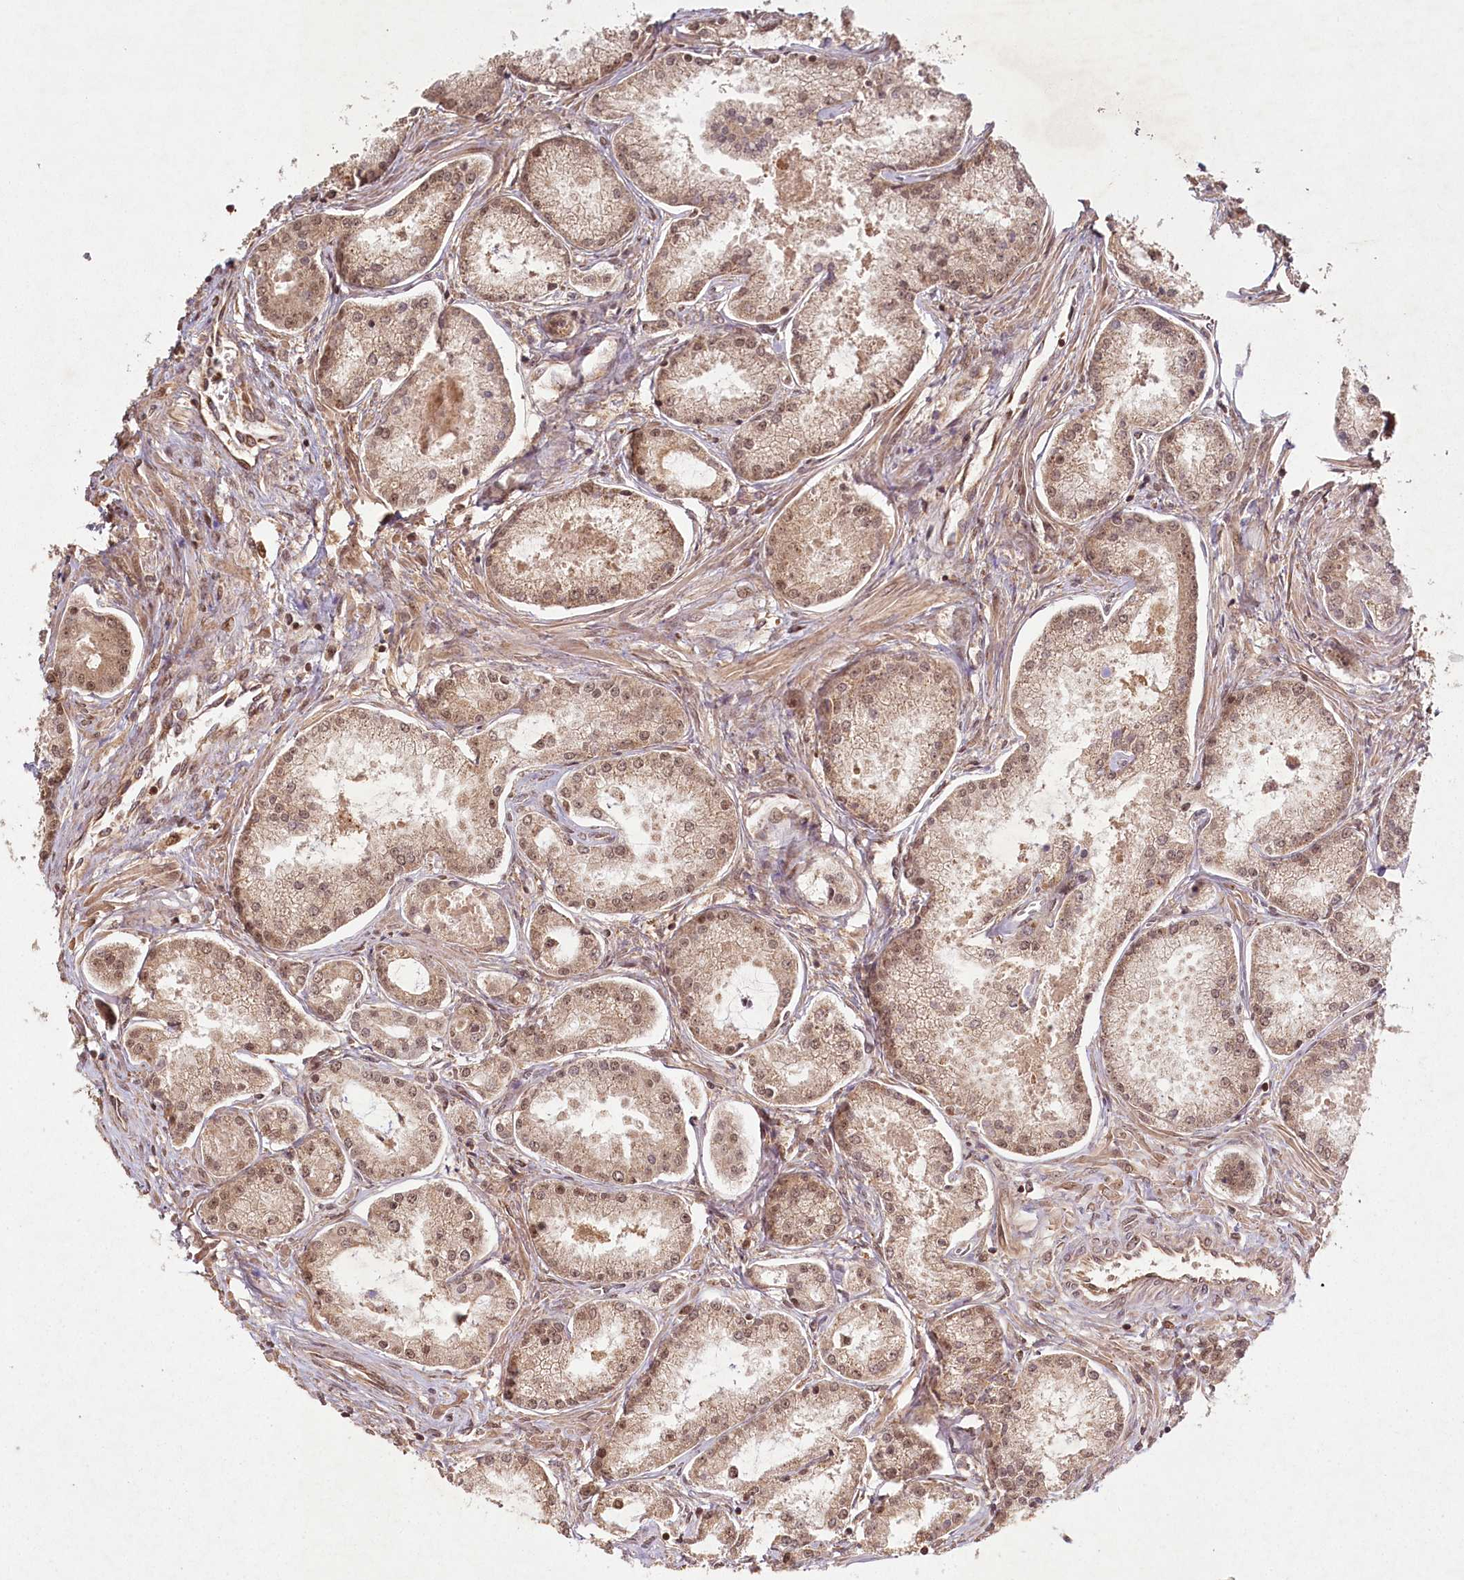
{"staining": {"intensity": "weak", "quantity": ">75%", "location": "cytoplasmic/membranous,nuclear"}, "tissue": "prostate cancer", "cell_type": "Tumor cells", "image_type": "cancer", "snomed": [{"axis": "morphology", "description": "Adenocarcinoma, Low grade"}, {"axis": "topography", "description": "Prostate"}], "caption": "Protein staining demonstrates weak cytoplasmic/membranous and nuclear staining in approximately >75% of tumor cells in prostate cancer.", "gene": "MICU1", "patient": {"sex": "male", "age": 68}}